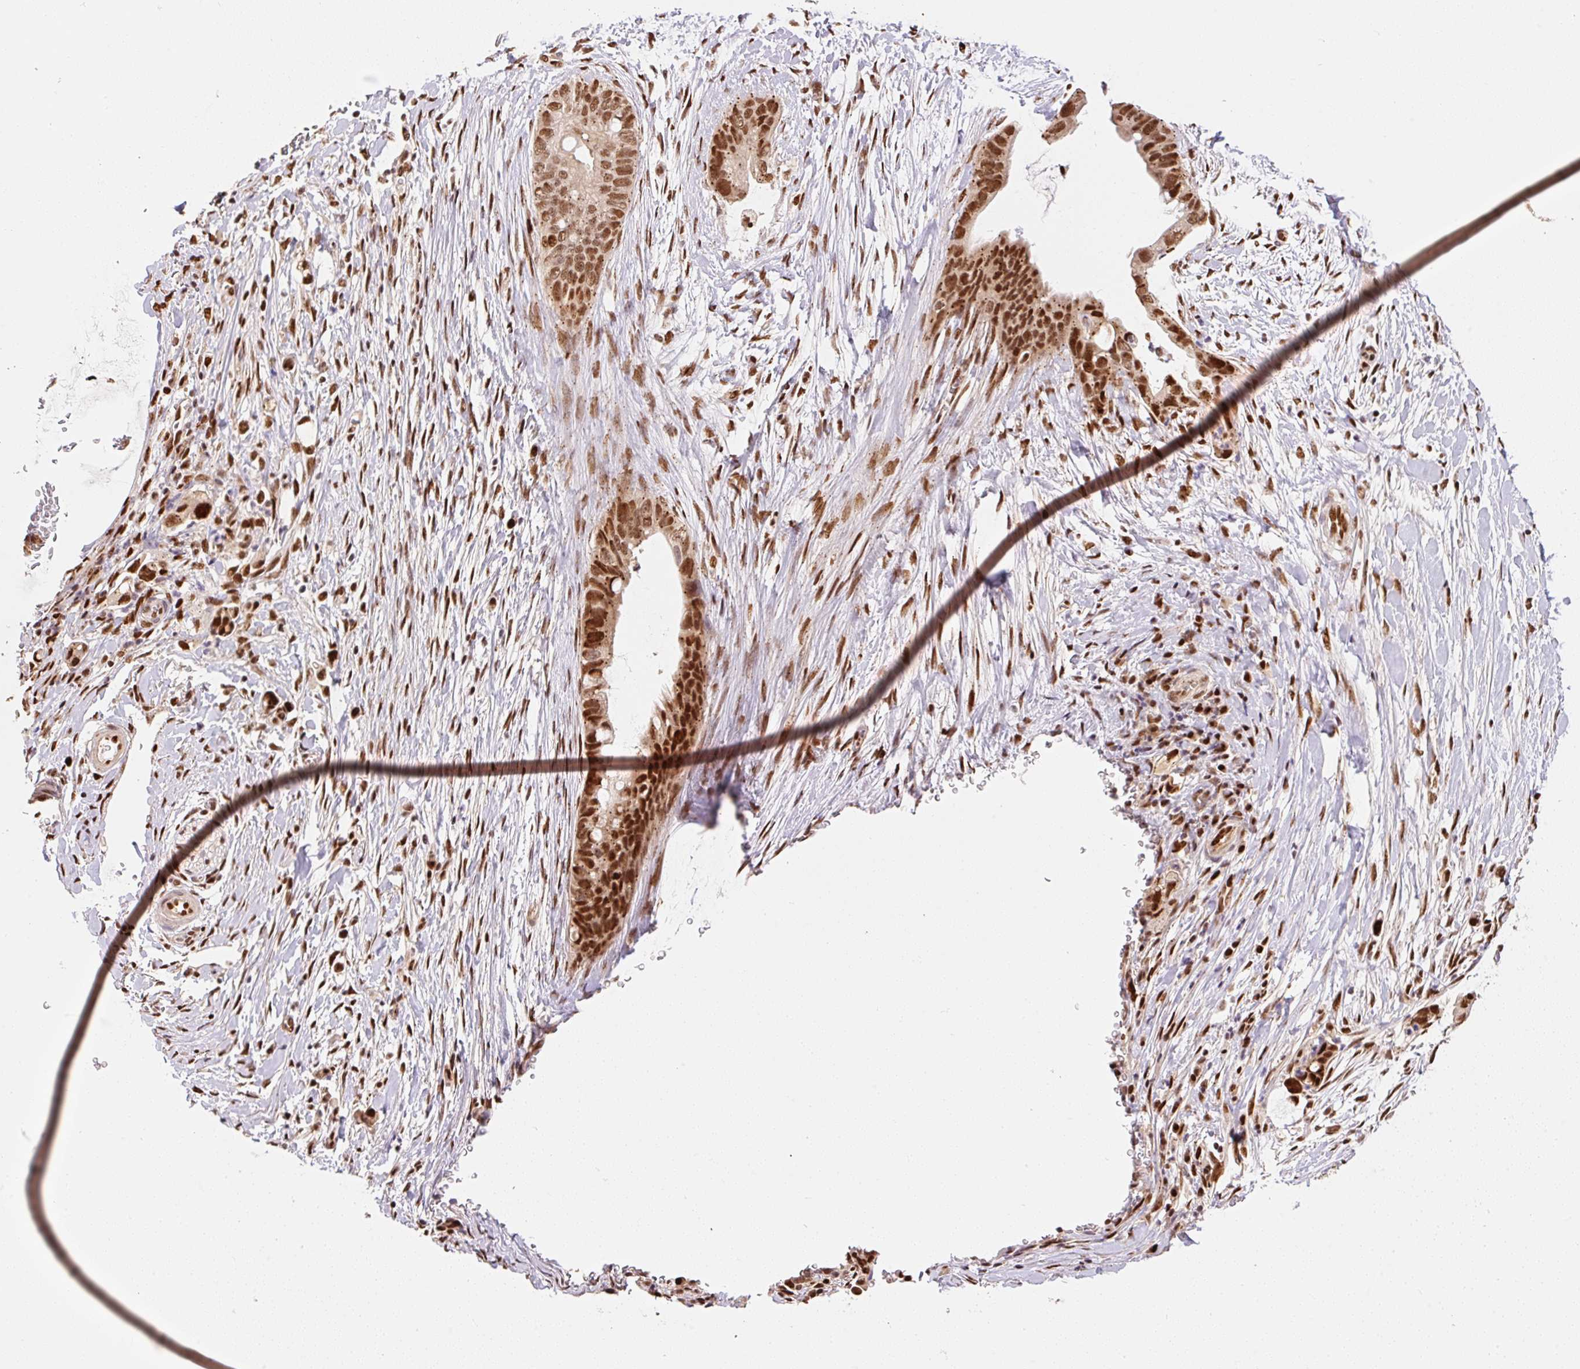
{"staining": {"intensity": "strong", "quantity": ">75%", "location": "nuclear"}, "tissue": "pancreatic cancer", "cell_type": "Tumor cells", "image_type": "cancer", "snomed": [{"axis": "morphology", "description": "Adenocarcinoma, NOS"}, {"axis": "topography", "description": "Pancreas"}], "caption": "Immunohistochemical staining of human adenocarcinoma (pancreatic) displays high levels of strong nuclear protein positivity in about >75% of tumor cells.", "gene": "GPR139", "patient": {"sex": "male", "age": 75}}